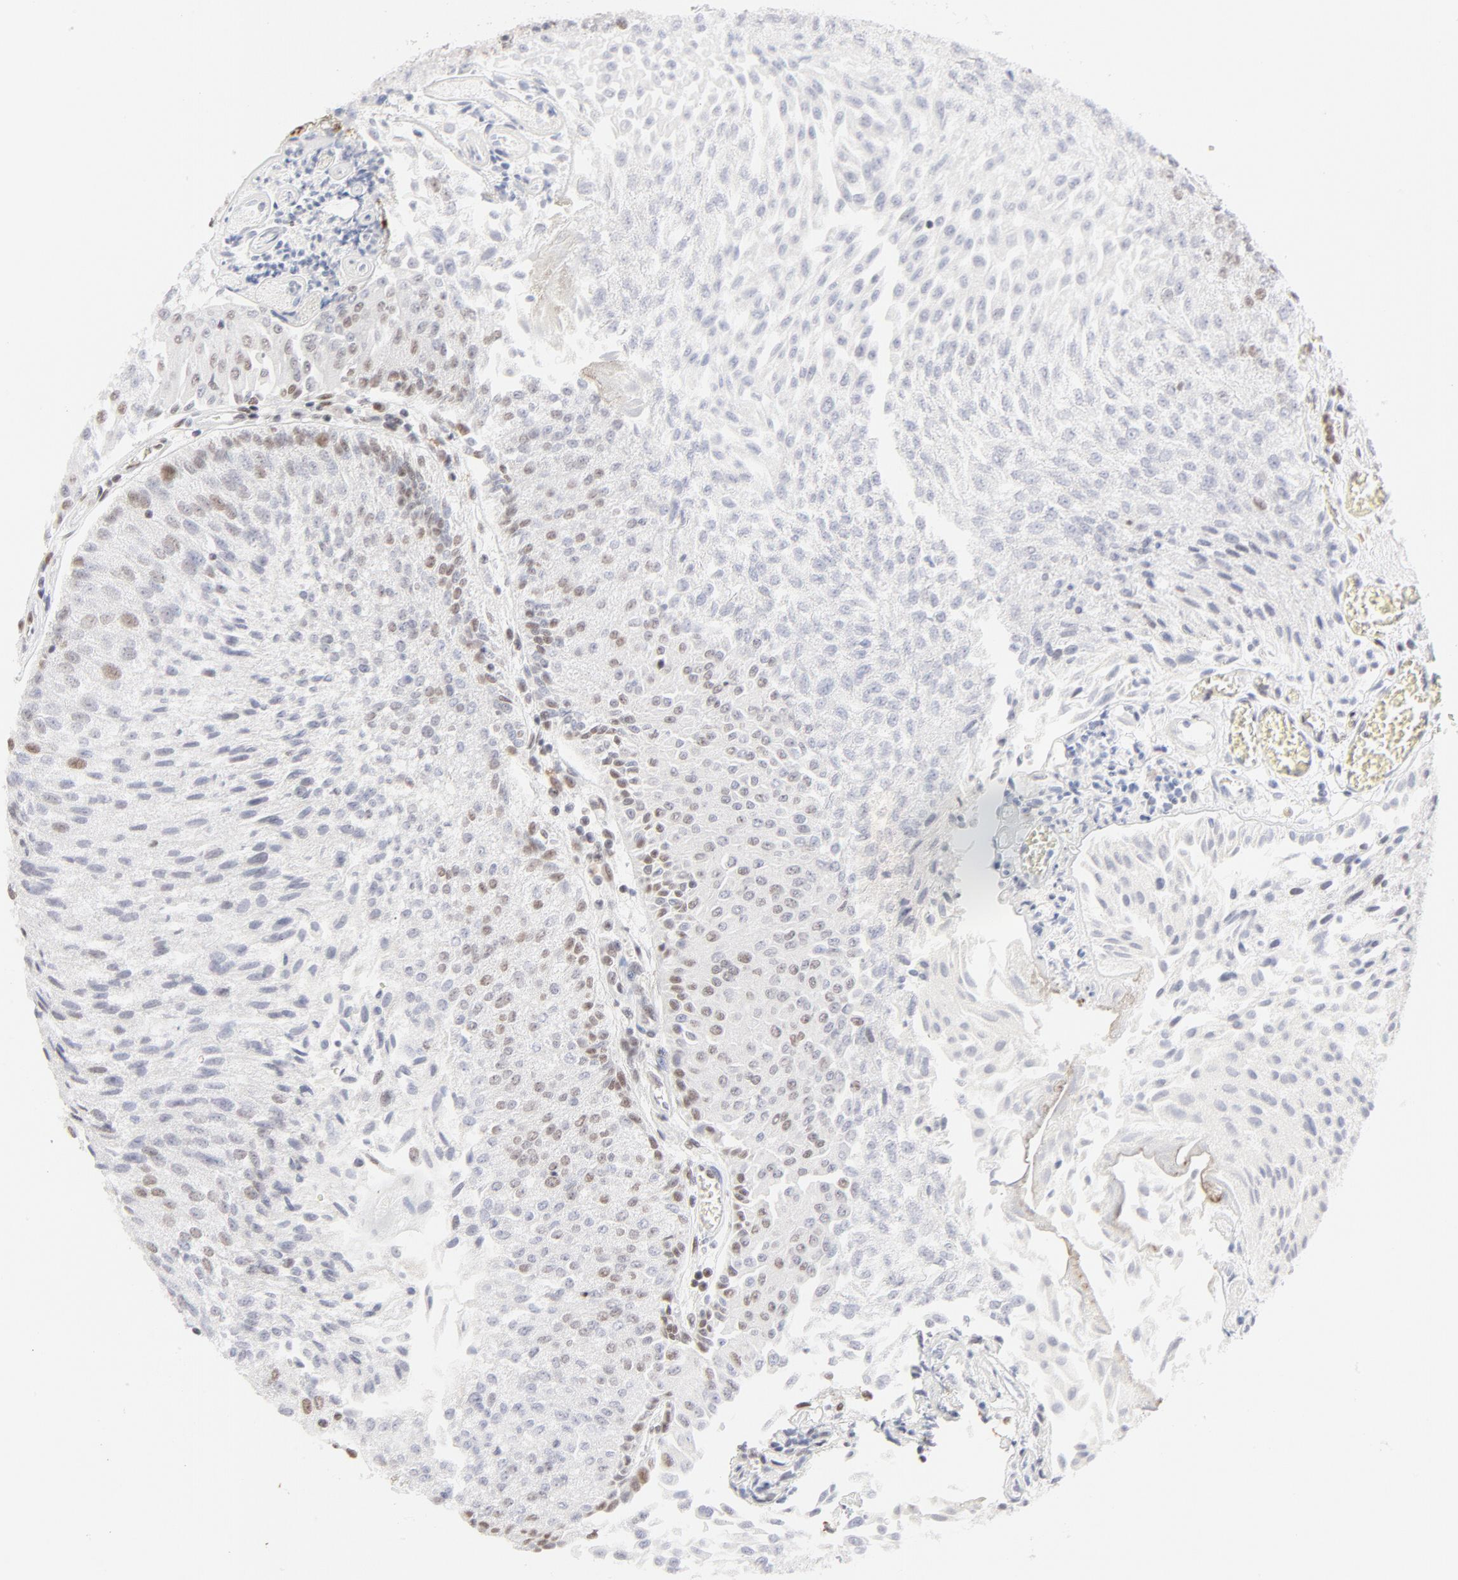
{"staining": {"intensity": "weak", "quantity": "<25%", "location": "nuclear"}, "tissue": "urothelial cancer", "cell_type": "Tumor cells", "image_type": "cancer", "snomed": [{"axis": "morphology", "description": "Urothelial carcinoma, Low grade"}, {"axis": "topography", "description": "Urinary bladder"}], "caption": "This micrograph is of low-grade urothelial carcinoma stained with immunohistochemistry to label a protein in brown with the nuclei are counter-stained blue. There is no staining in tumor cells.", "gene": "PBX1", "patient": {"sex": "male", "age": 86}}